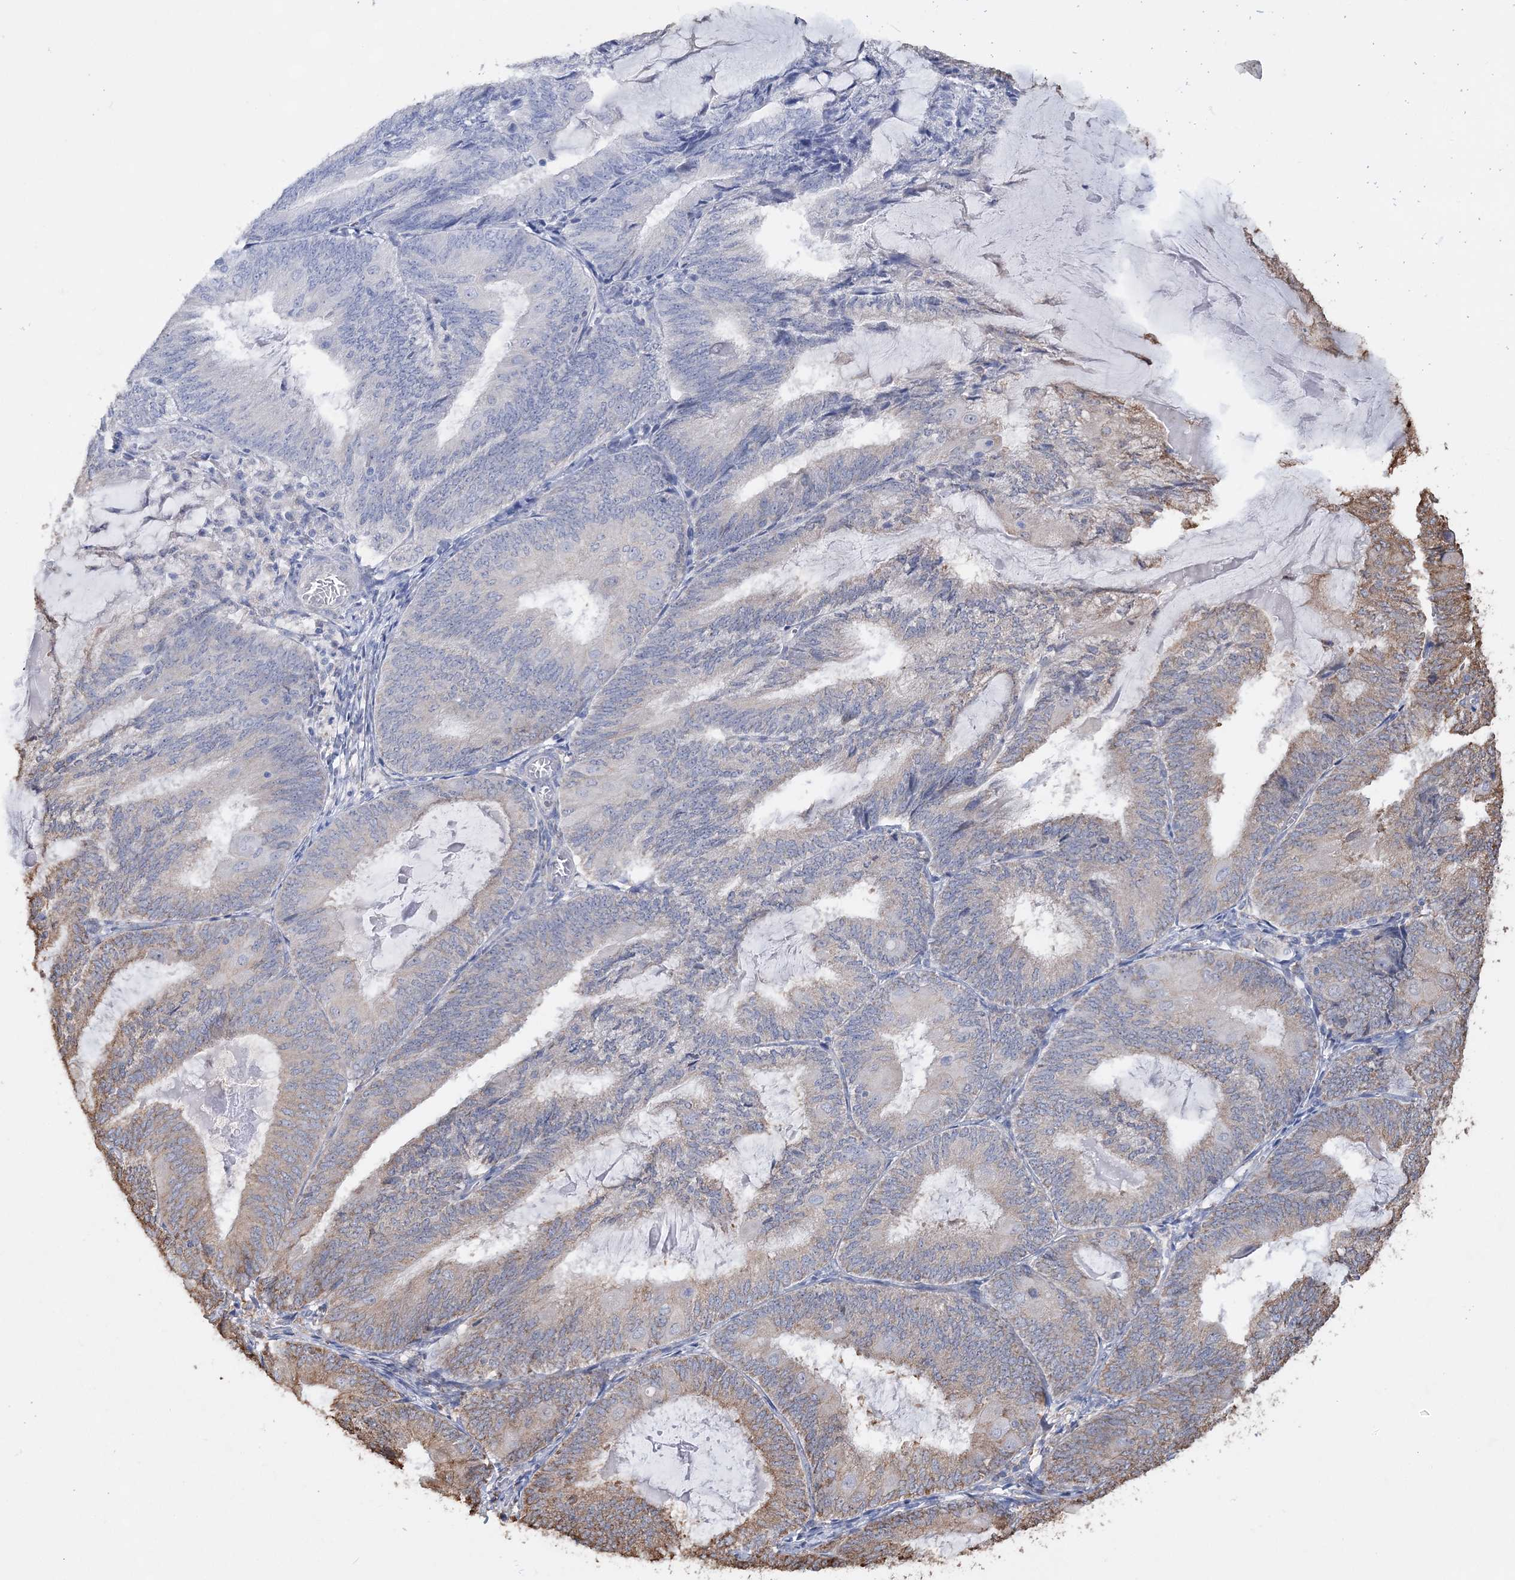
{"staining": {"intensity": "moderate", "quantity": "25%-75%", "location": "cytoplasmic/membranous"}, "tissue": "endometrial cancer", "cell_type": "Tumor cells", "image_type": "cancer", "snomed": [{"axis": "morphology", "description": "Adenocarcinoma, NOS"}, {"axis": "topography", "description": "Endometrium"}], "caption": "Immunohistochemical staining of human endometrial cancer (adenocarcinoma) reveals medium levels of moderate cytoplasmic/membranous staining in about 25%-75% of tumor cells. Using DAB (3,3'-diaminobenzidine) (brown) and hematoxylin (blue) stains, captured at high magnification using brightfield microscopy.", "gene": "WDR12", "patient": {"sex": "female", "age": 81}}